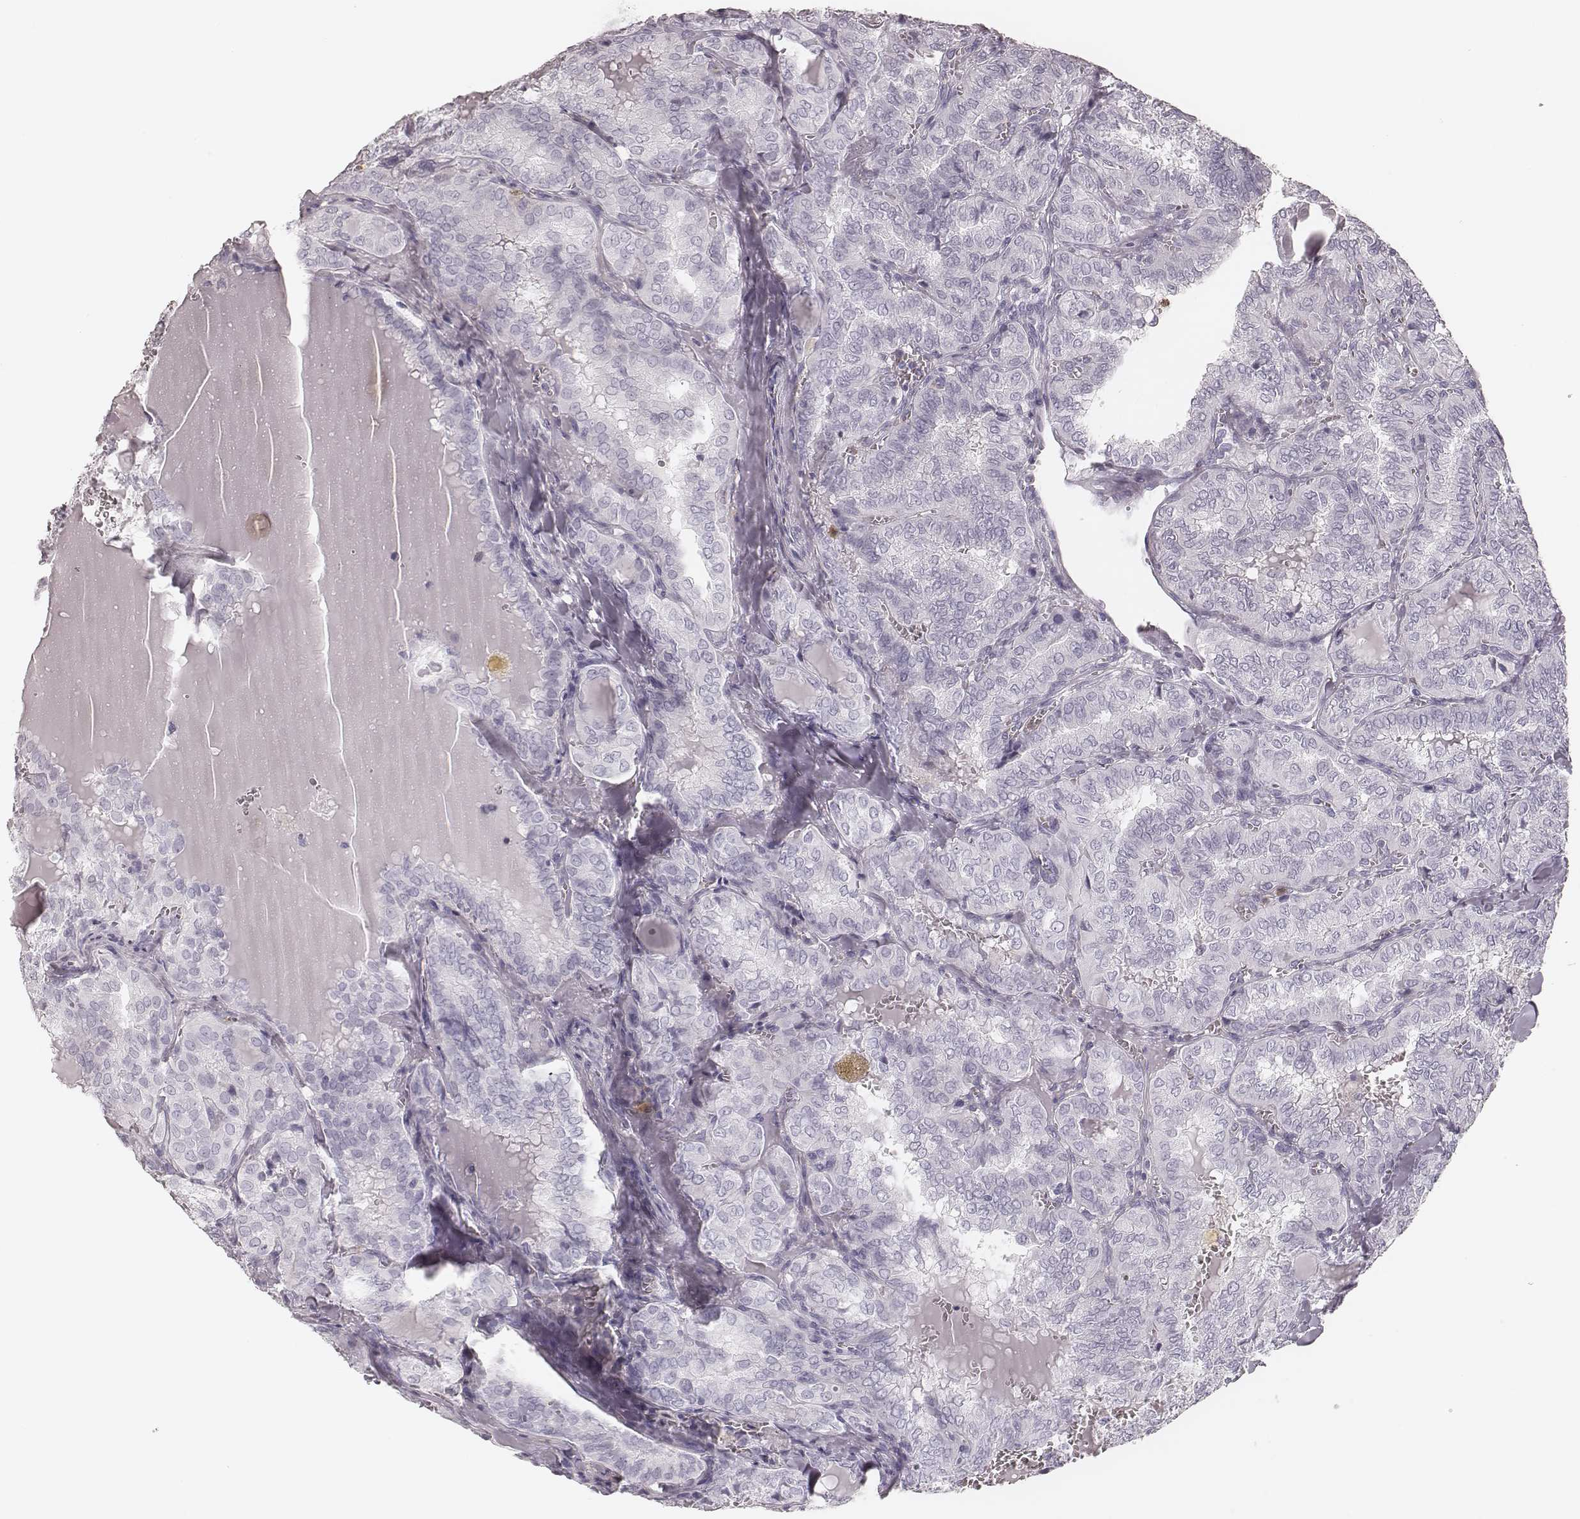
{"staining": {"intensity": "negative", "quantity": "none", "location": "none"}, "tissue": "thyroid cancer", "cell_type": "Tumor cells", "image_type": "cancer", "snomed": [{"axis": "morphology", "description": "Papillary adenocarcinoma, NOS"}, {"axis": "topography", "description": "Thyroid gland"}], "caption": "DAB (3,3'-diaminobenzidine) immunohistochemical staining of human thyroid cancer (papillary adenocarcinoma) exhibits no significant positivity in tumor cells. (IHC, brightfield microscopy, high magnification).", "gene": "ELANE", "patient": {"sex": "female", "age": 41}}